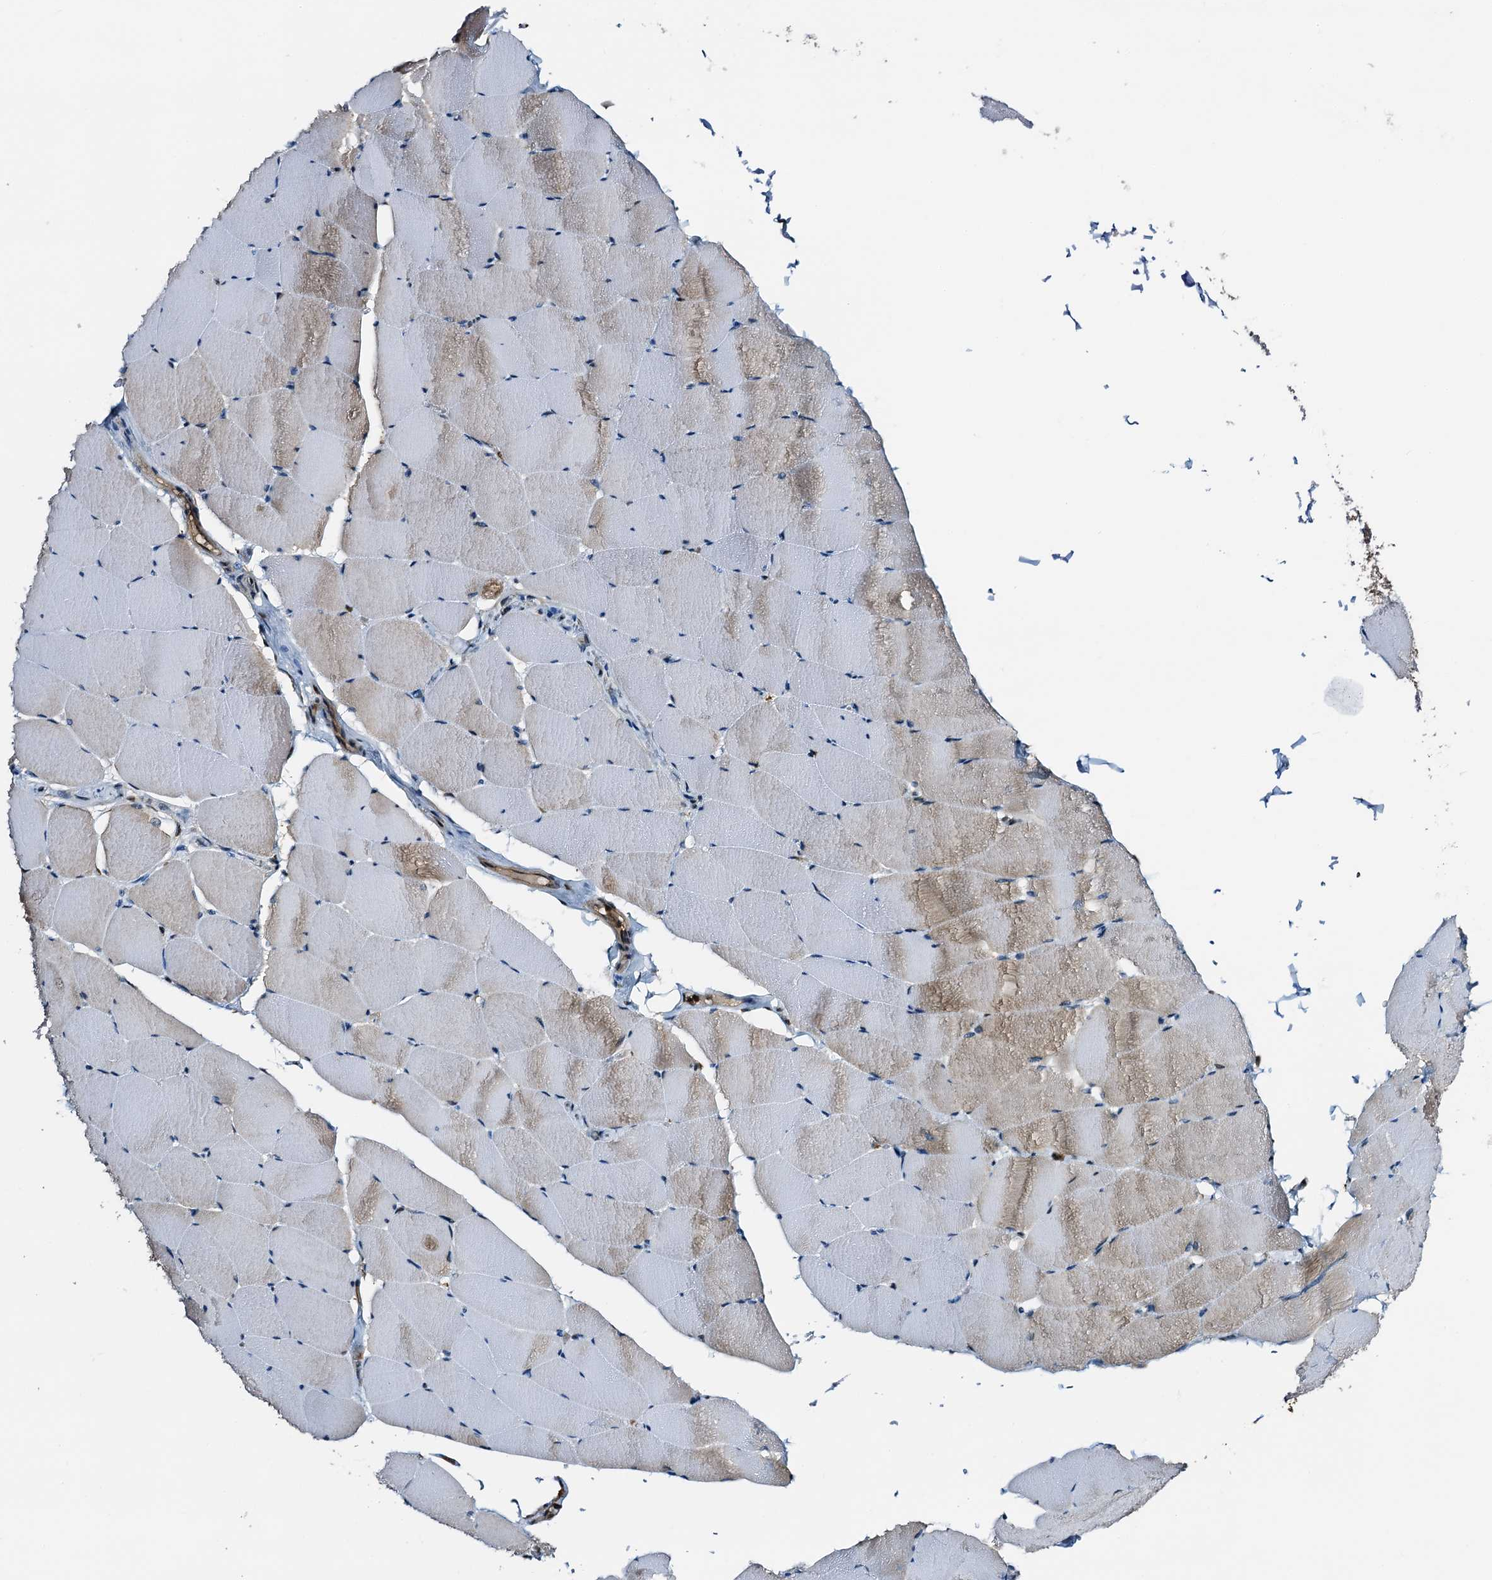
{"staining": {"intensity": "moderate", "quantity": "25%-75%", "location": "cytoplasmic/membranous"}, "tissue": "skeletal muscle", "cell_type": "Myocytes", "image_type": "normal", "snomed": [{"axis": "morphology", "description": "Normal tissue, NOS"}, {"axis": "topography", "description": "Skeletal muscle"}], "caption": "Immunohistochemistry (IHC) micrograph of normal skeletal muscle: skeletal muscle stained using immunohistochemistry shows medium levels of moderate protein expression localized specifically in the cytoplasmic/membranous of myocytes, appearing as a cytoplasmic/membranous brown color.", "gene": "ZNF609", "patient": {"sex": "male", "age": 62}}